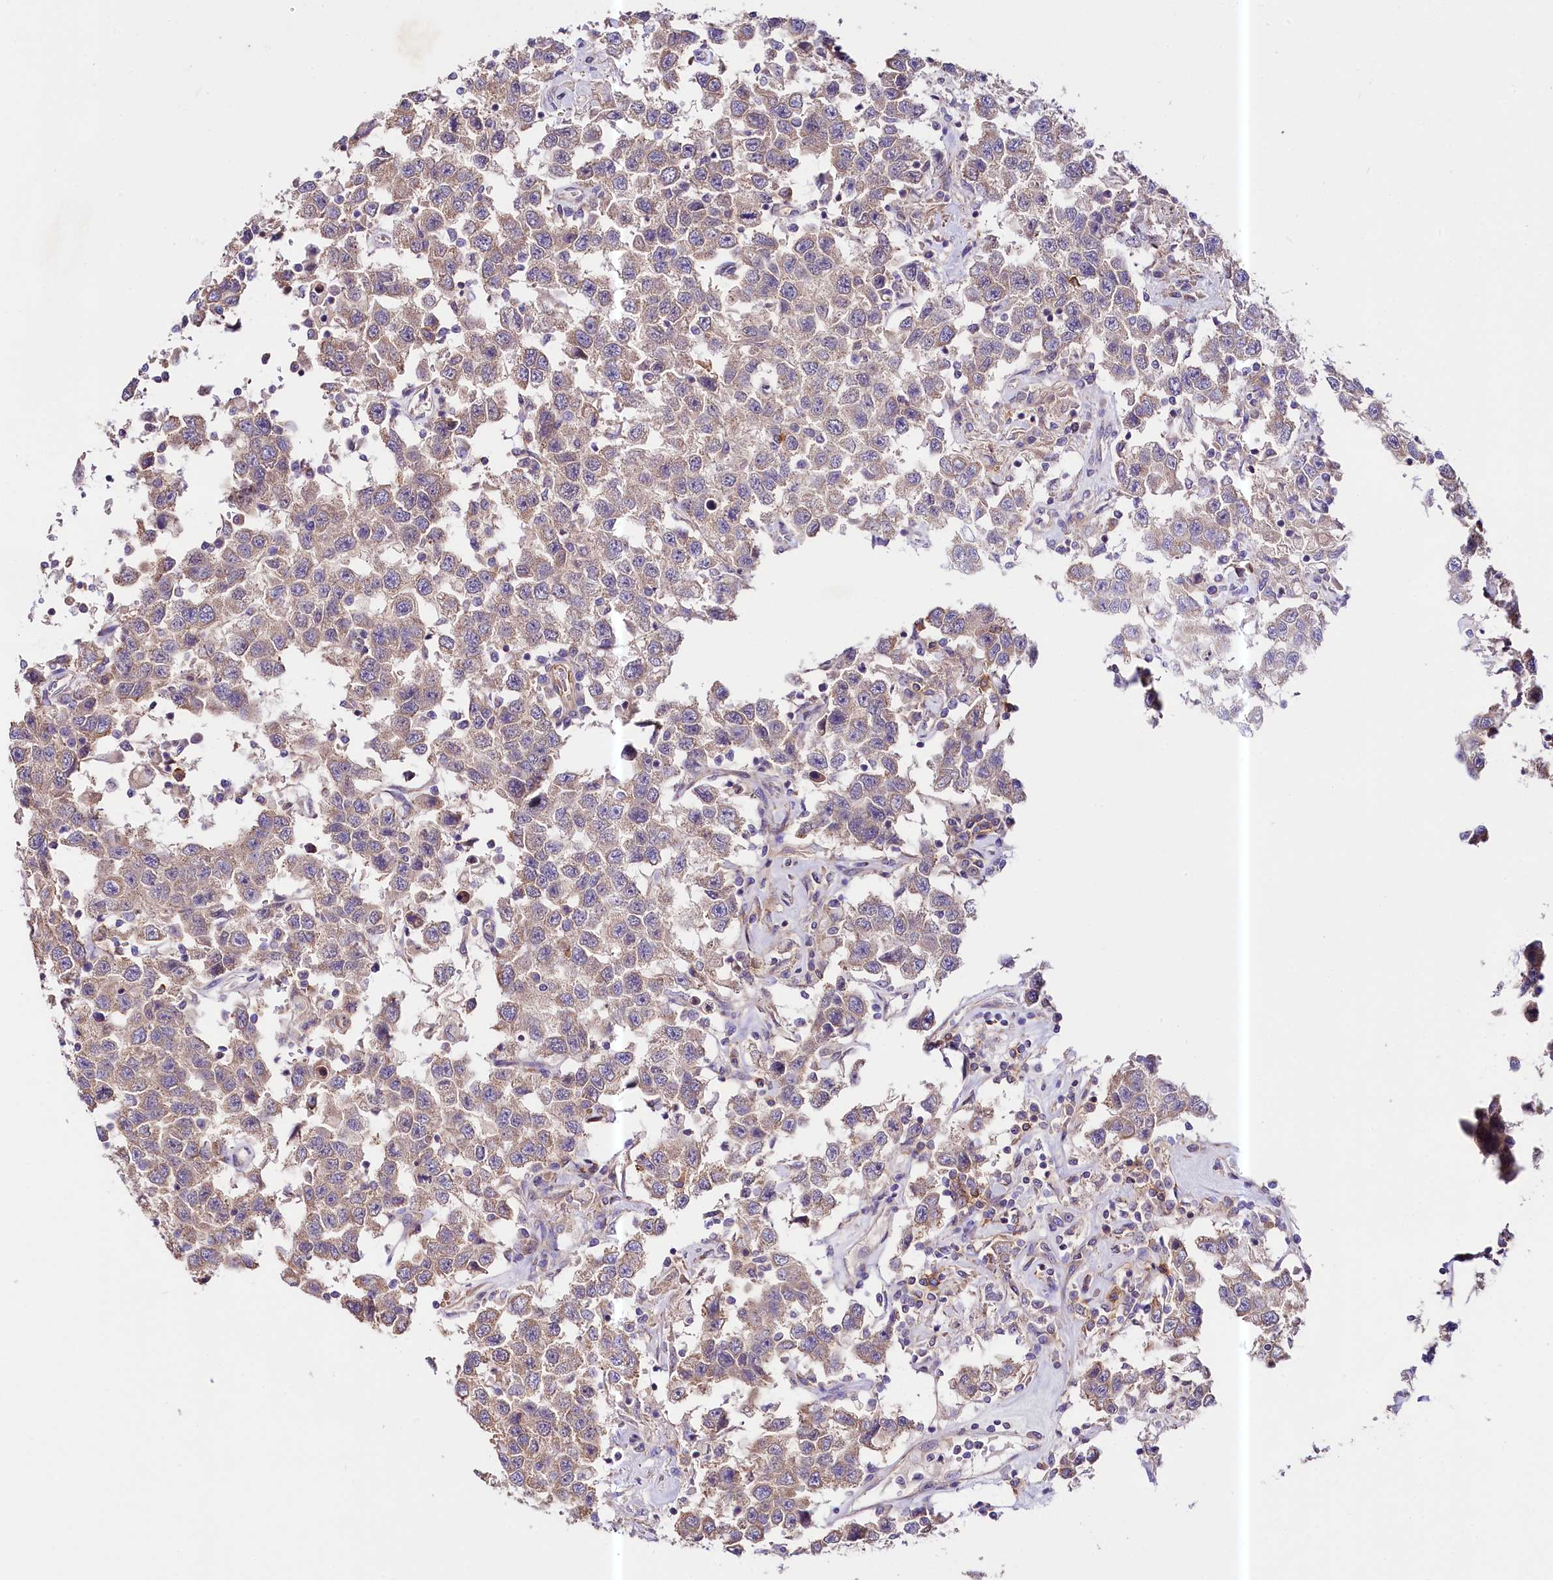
{"staining": {"intensity": "moderate", "quantity": ">75%", "location": "cytoplasmic/membranous"}, "tissue": "testis cancer", "cell_type": "Tumor cells", "image_type": "cancer", "snomed": [{"axis": "morphology", "description": "Seminoma, NOS"}, {"axis": "topography", "description": "Testis"}], "caption": "Immunohistochemical staining of testis cancer reveals moderate cytoplasmic/membranous protein expression in approximately >75% of tumor cells. The staining is performed using DAB (3,3'-diaminobenzidine) brown chromogen to label protein expression. The nuclei are counter-stained blue using hematoxylin.", "gene": "CEP295", "patient": {"sex": "male", "age": 41}}